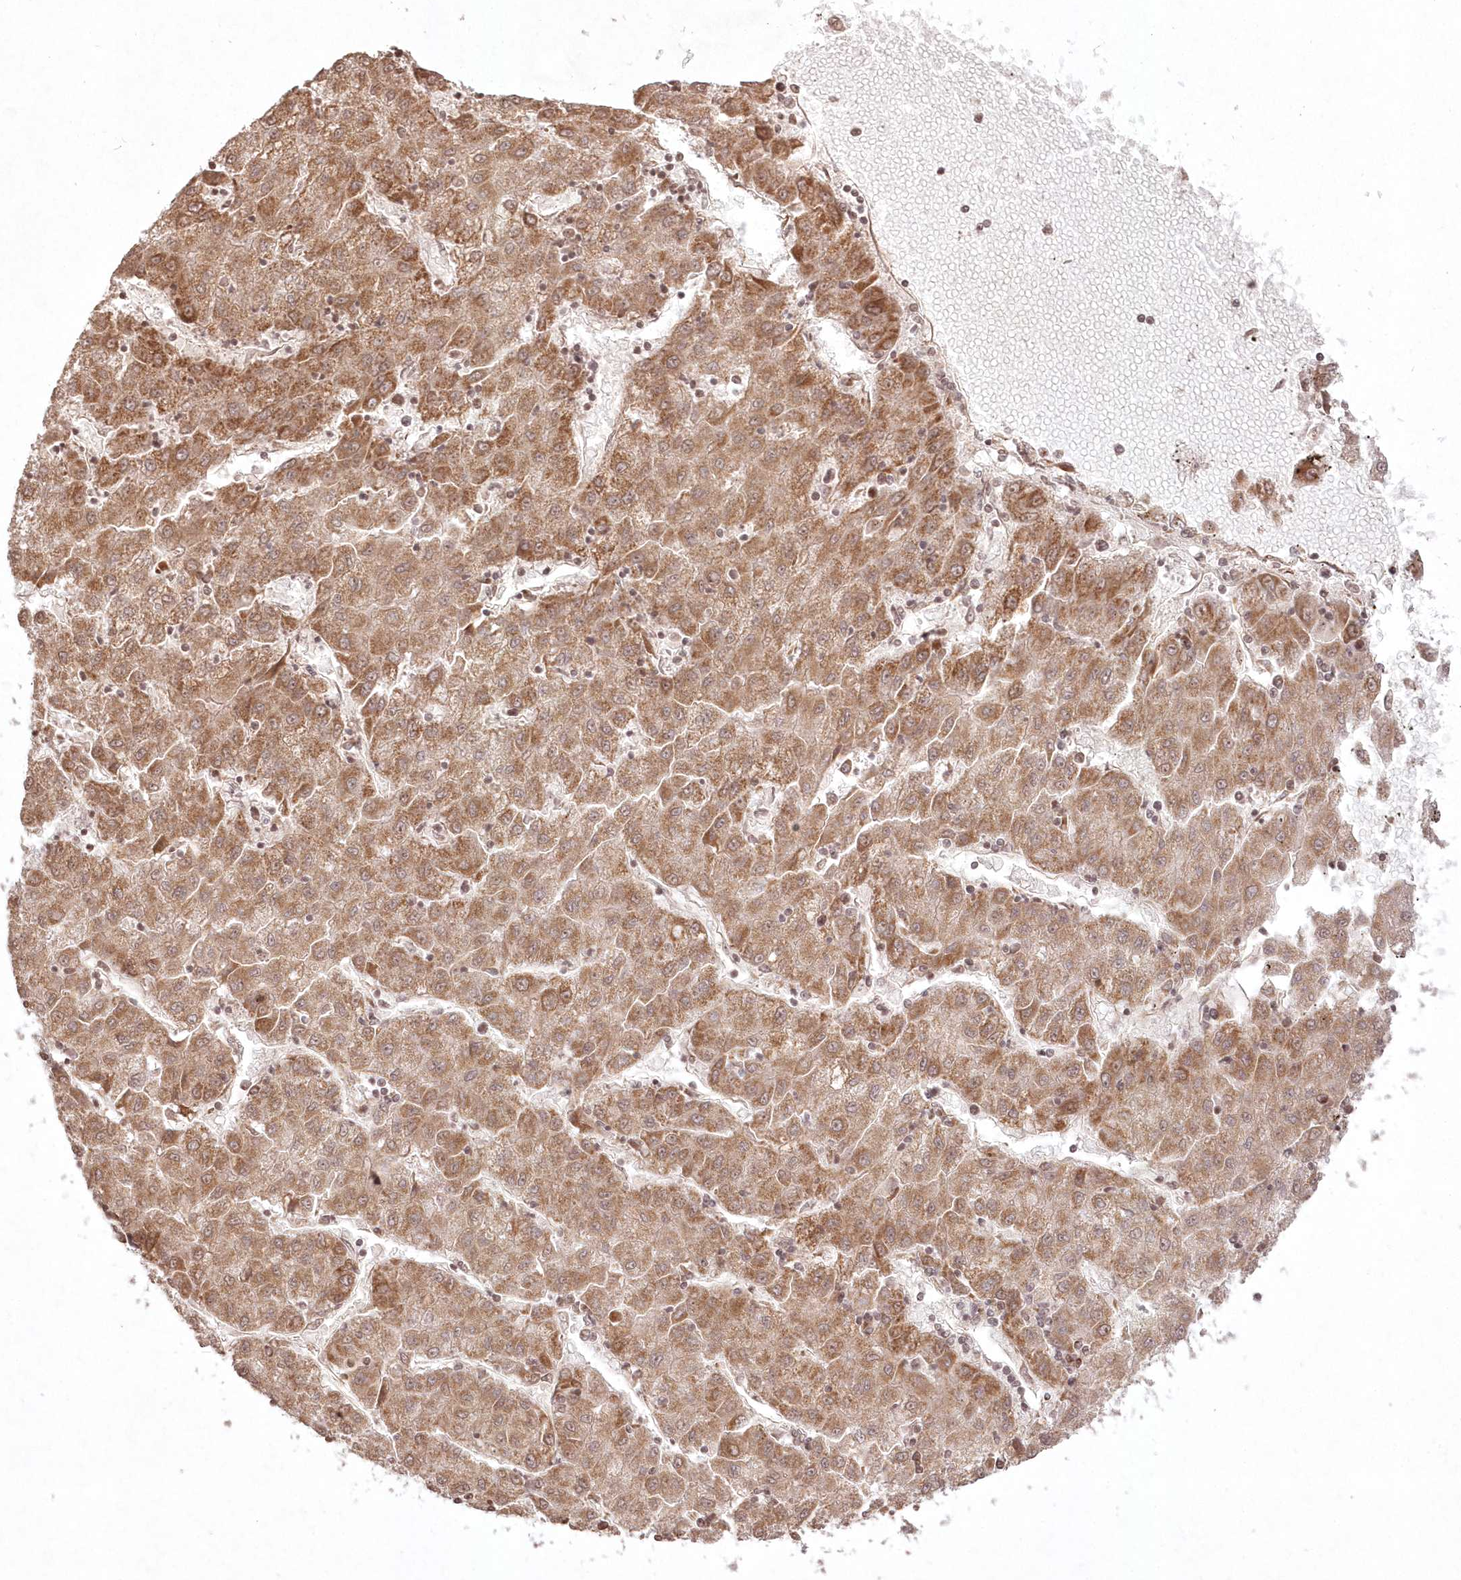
{"staining": {"intensity": "moderate", "quantity": ">75%", "location": "cytoplasmic/membranous"}, "tissue": "liver cancer", "cell_type": "Tumor cells", "image_type": "cancer", "snomed": [{"axis": "morphology", "description": "Carcinoma, Hepatocellular, NOS"}, {"axis": "topography", "description": "Liver"}], "caption": "Liver cancer stained for a protein (brown) reveals moderate cytoplasmic/membranous positive positivity in about >75% of tumor cells.", "gene": "LRPPRC", "patient": {"sex": "male", "age": 72}}